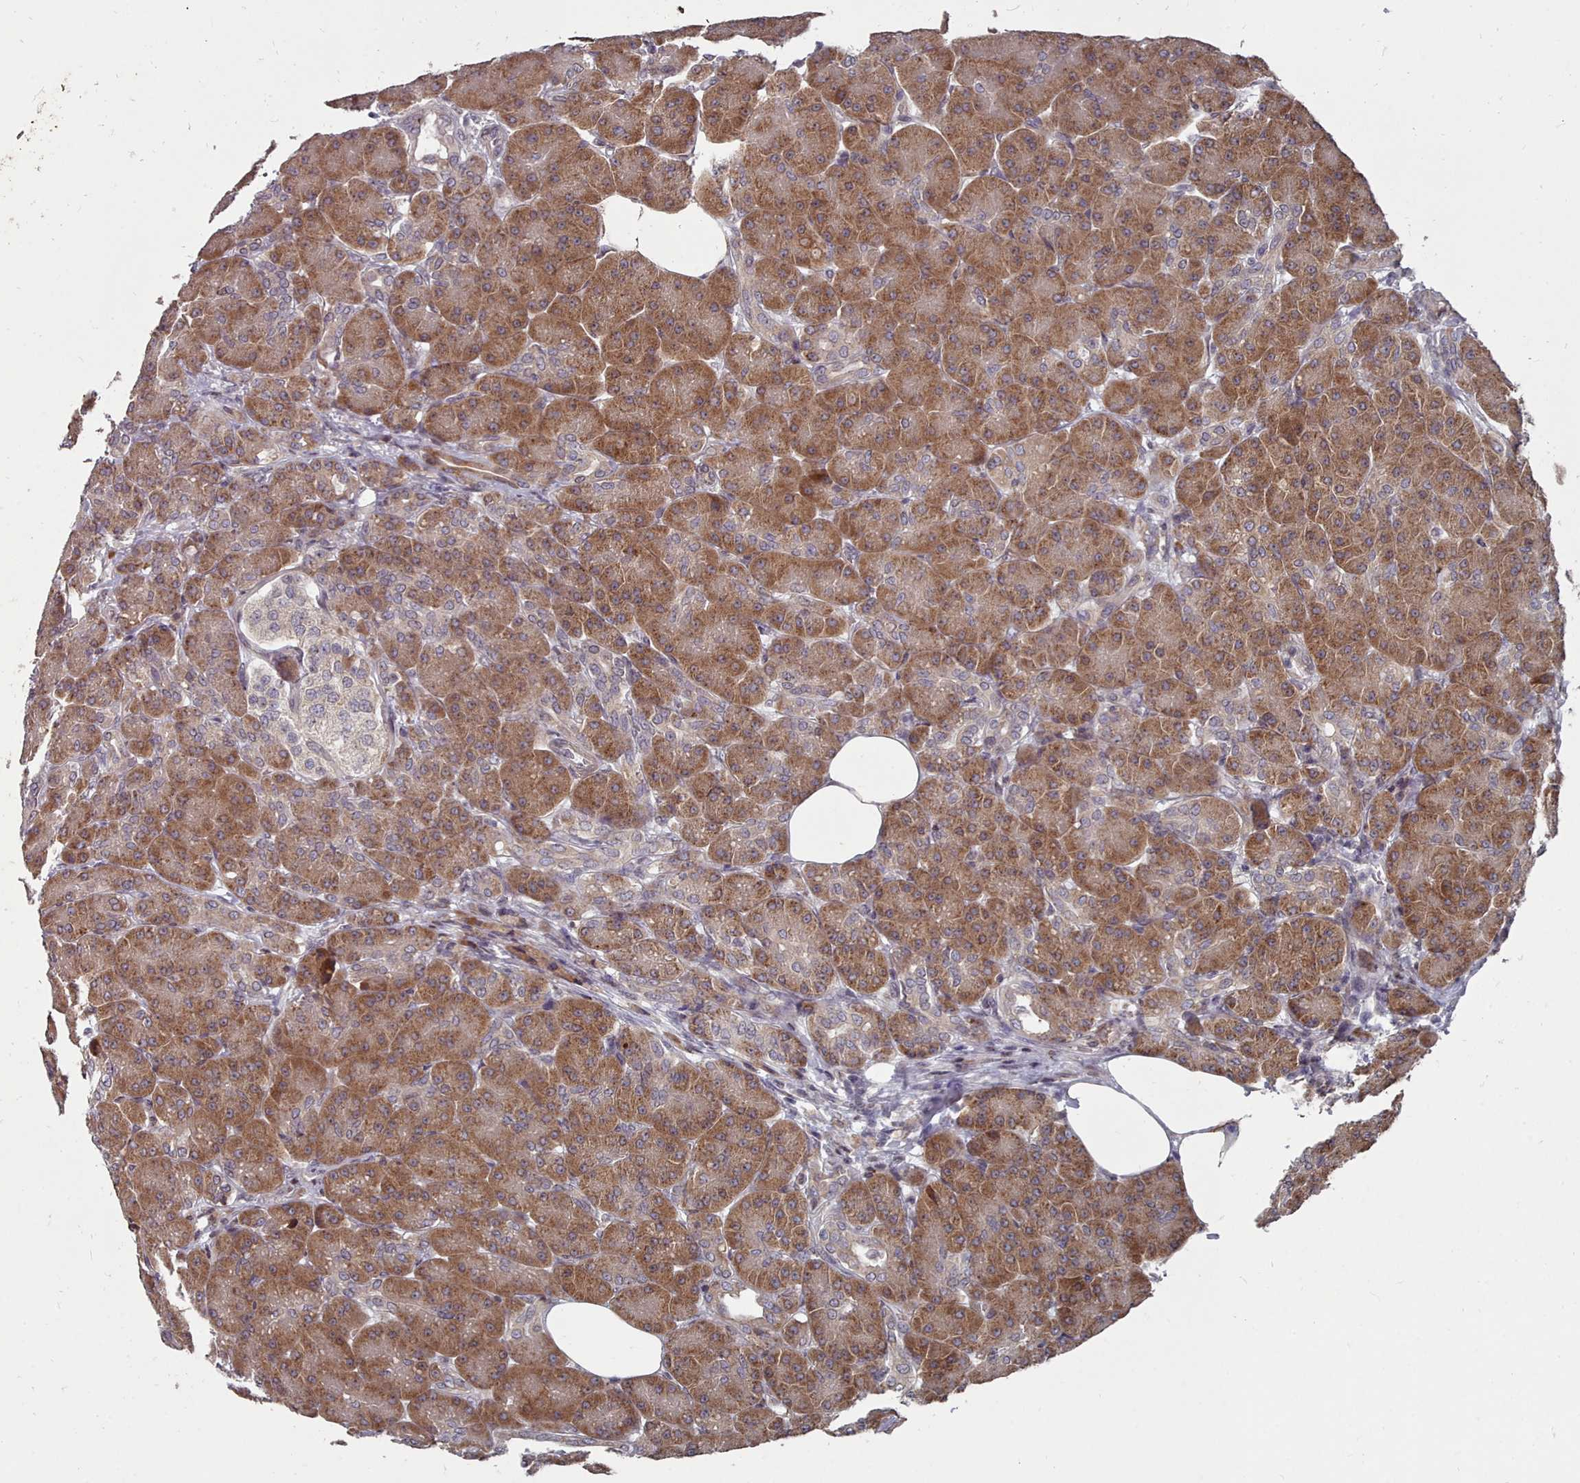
{"staining": {"intensity": "strong", "quantity": ">75%", "location": "cytoplasmic/membranous"}, "tissue": "pancreas", "cell_type": "Exocrine glandular cells", "image_type": "normal", "snomed": [{"axis": "morphology", "description": "Normal tissue, NOS"}, {"axis": "topography", "description": "Pancreas"}], "caption": "Immunohistochemistry staining of unremarkable pancreas, which displays high levels of strong cytoplasmic/membranous staining in approximately >75% of exocrine glandular cells indicating strong cytoplasmic/membranous protein positivity. The staining was performed using DAB (brown) for protein detection and nuclei were counterstained in hematoxylin (blue).", "gene": "ACKR3", "patient": {"sex": "male", "age": 63}}